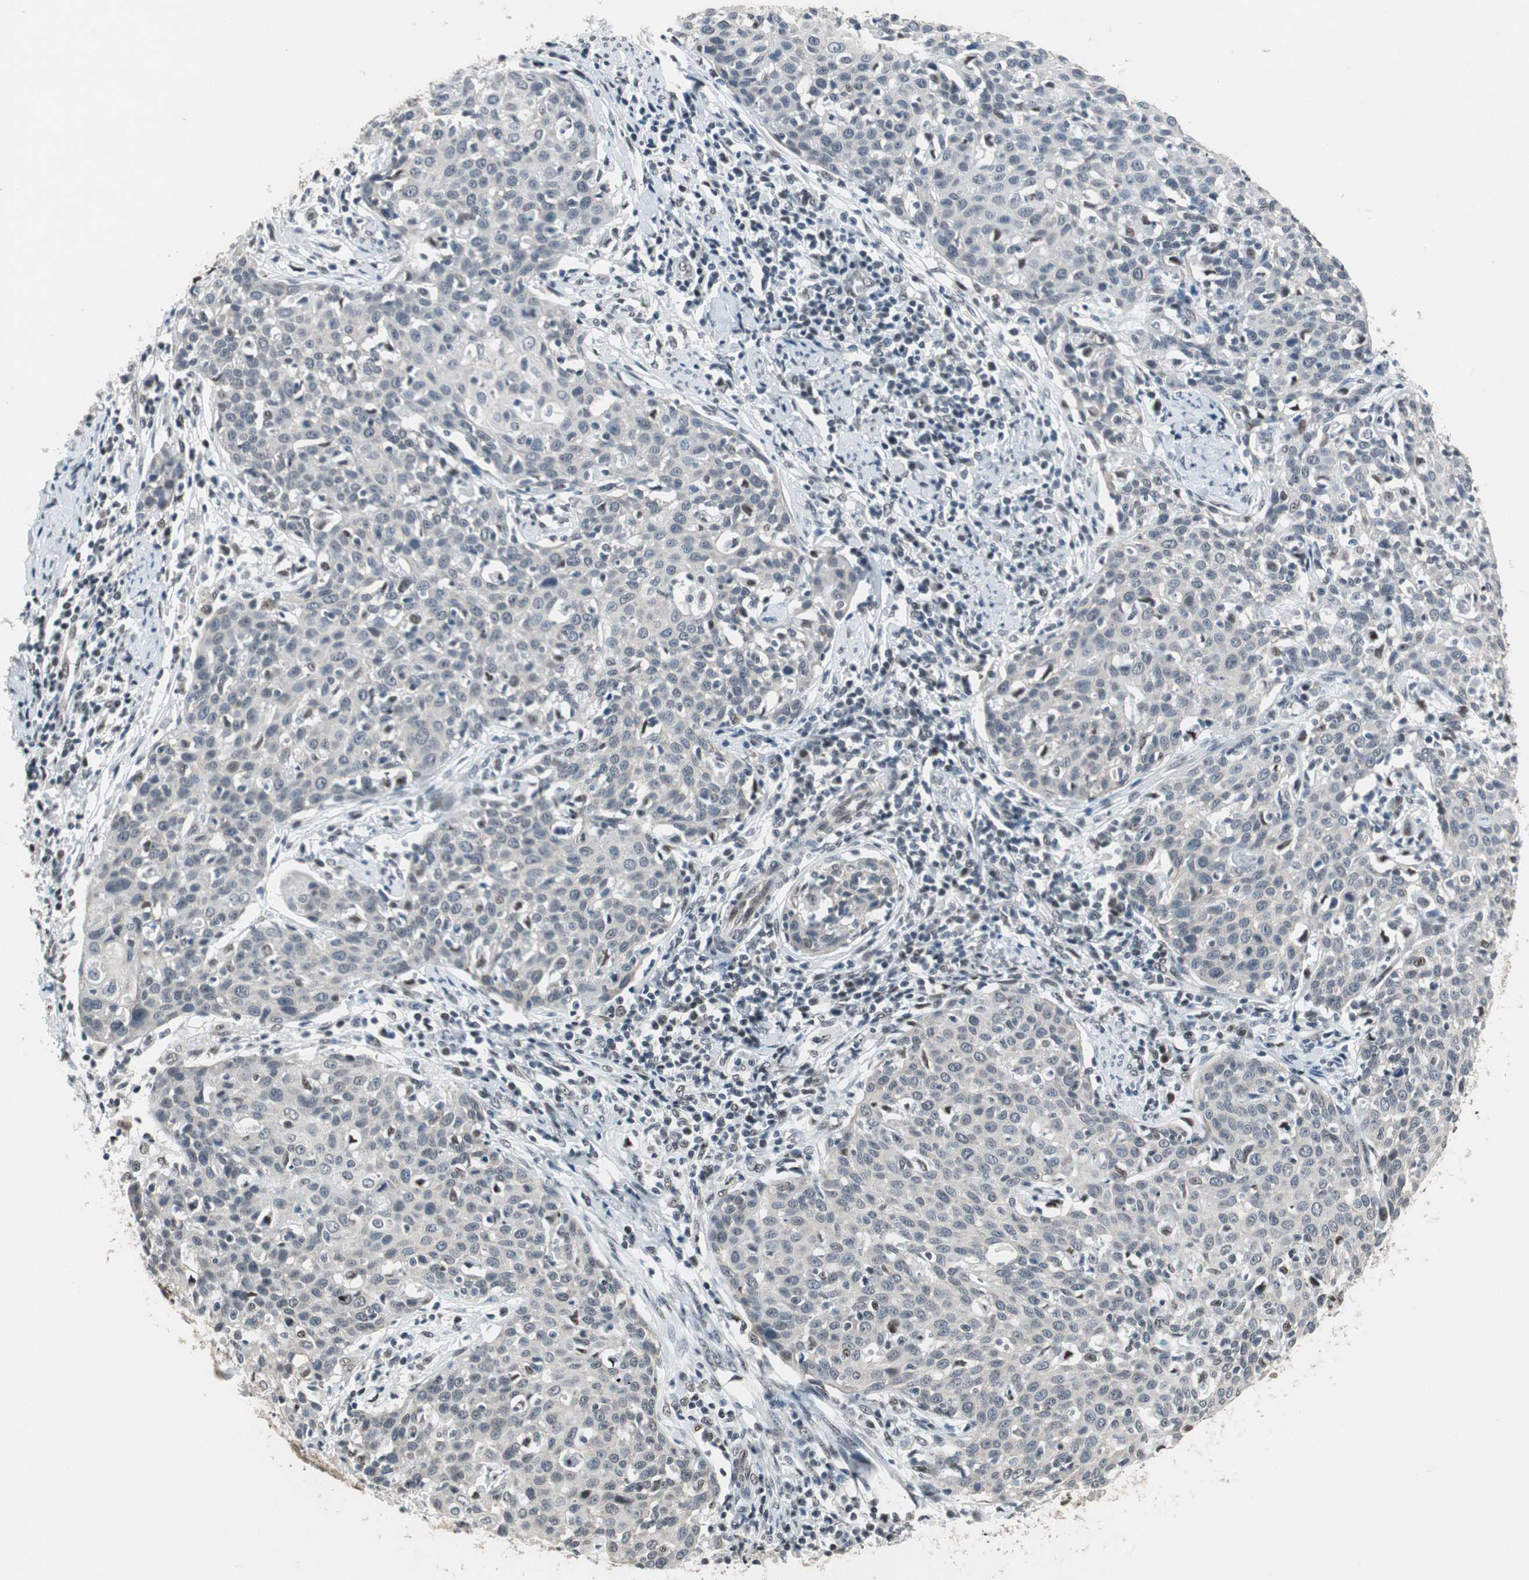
{"staining": {"intensity": "weak", "quantity": "25%-75%", "location": "cytoplasmic/membranous"}, "tissue": "cervical cancer", "cell_type": "Tumor cells", "image_type": "cancer", "snomed": [{"axis": "morphology", "description": "Squamous cell carcinoma, NOS"}, {"axis": "topography", "description": "Cervix"}], "caption": "A photomicrograph of squamous cell carcinoma (cervical) stained for a protein displays weak cytoplasmic/membranous brown staining in tumor cells.", "gene": "ZBTB17", "patient": {"sex": "female", "age": 38}}